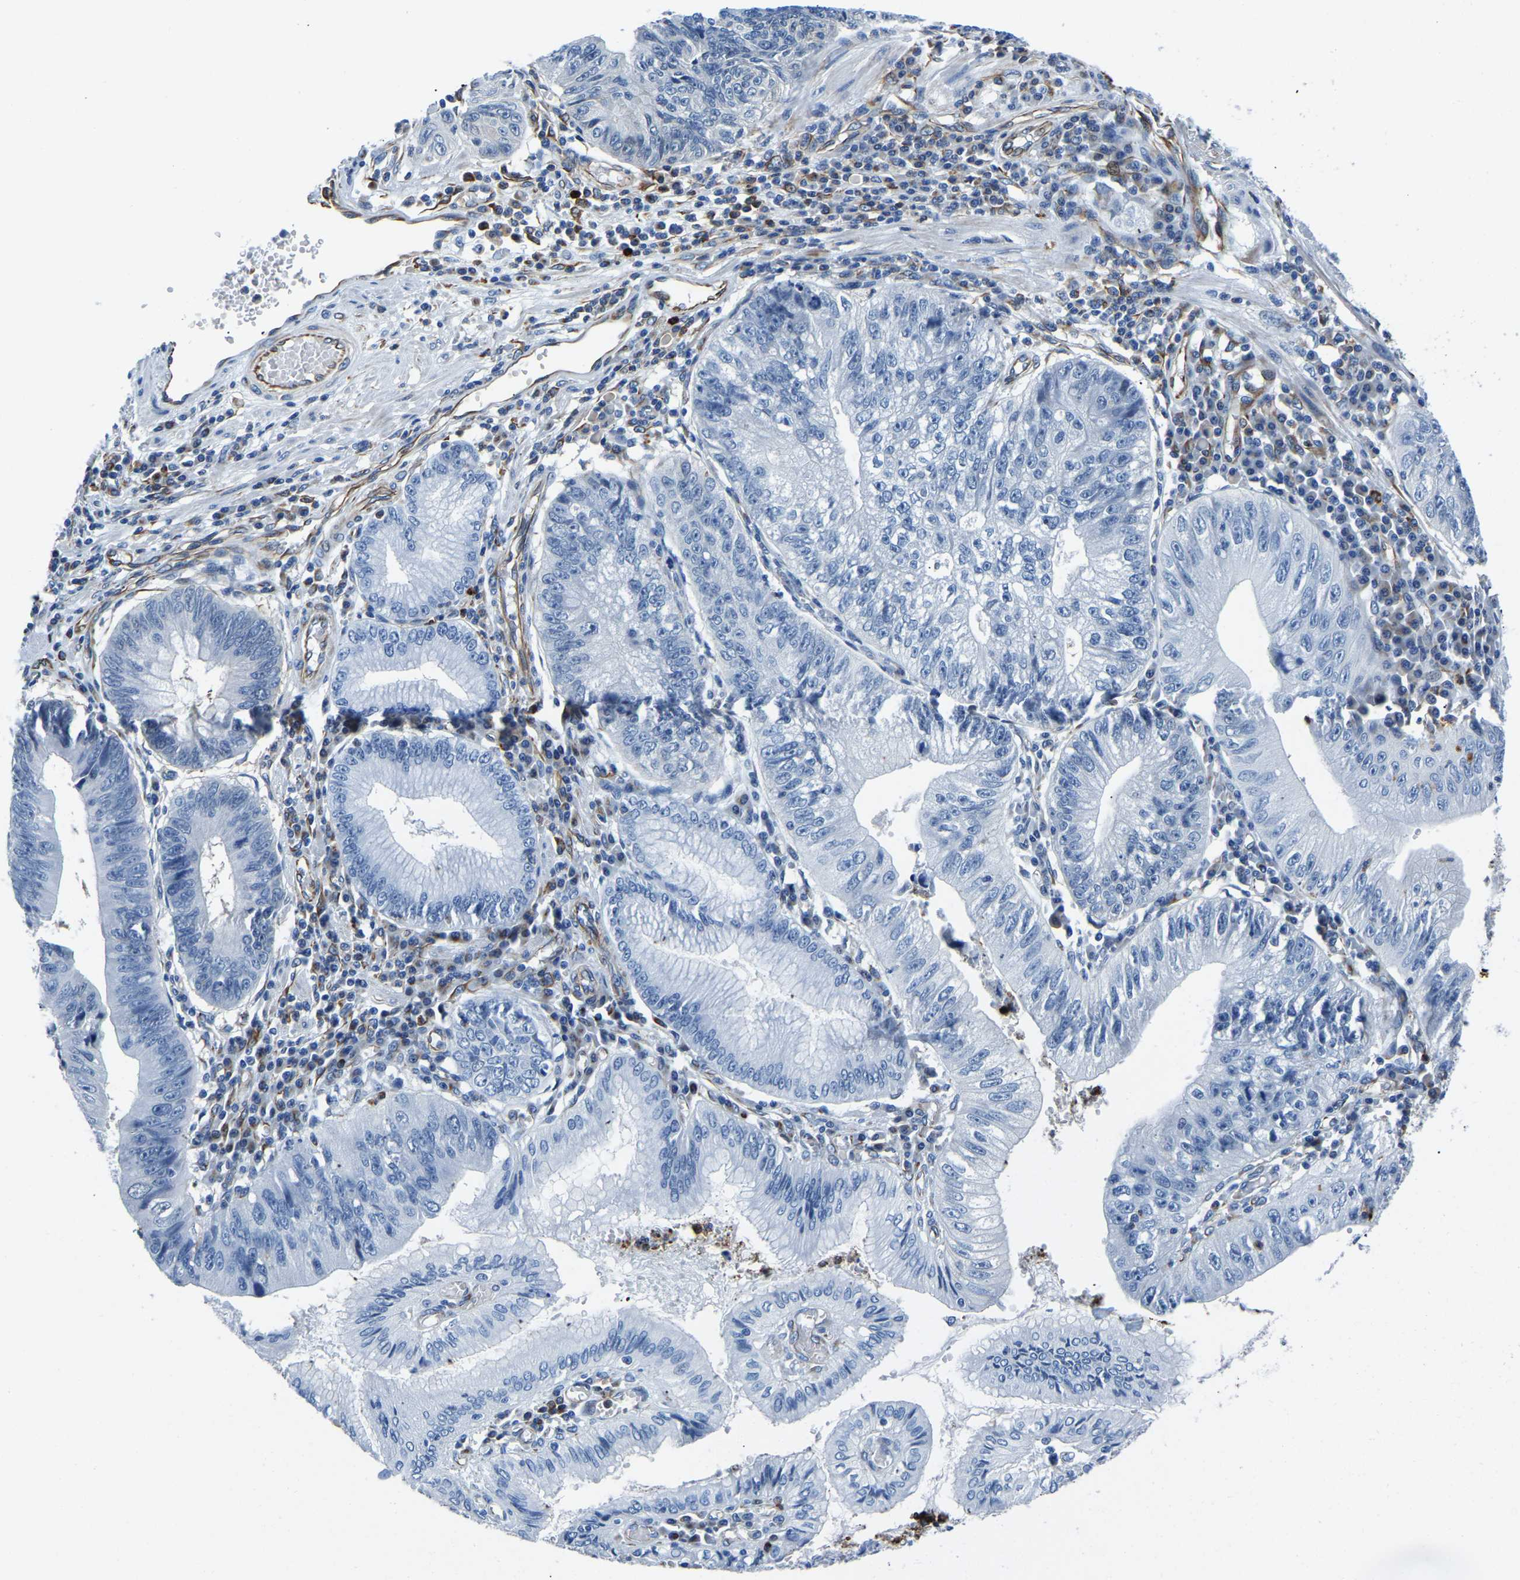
{"staining": {"intensity": "negative", "quantity": "none", "location": "none"}, "tissue": "stomach cancer", "cell_type": "Tumor cells", "image_type": "cancer", "snomed": [{"axis": "morphology", "description": "Adenocarcinoma, NOS"}, {"axis": "topography", "description": "Stomach"}], "caption": "The image reveals no staining of tumor cells in stomach cancer.", "gene": "MS4A3", "patient": {"sex": "male", "age": 59}}